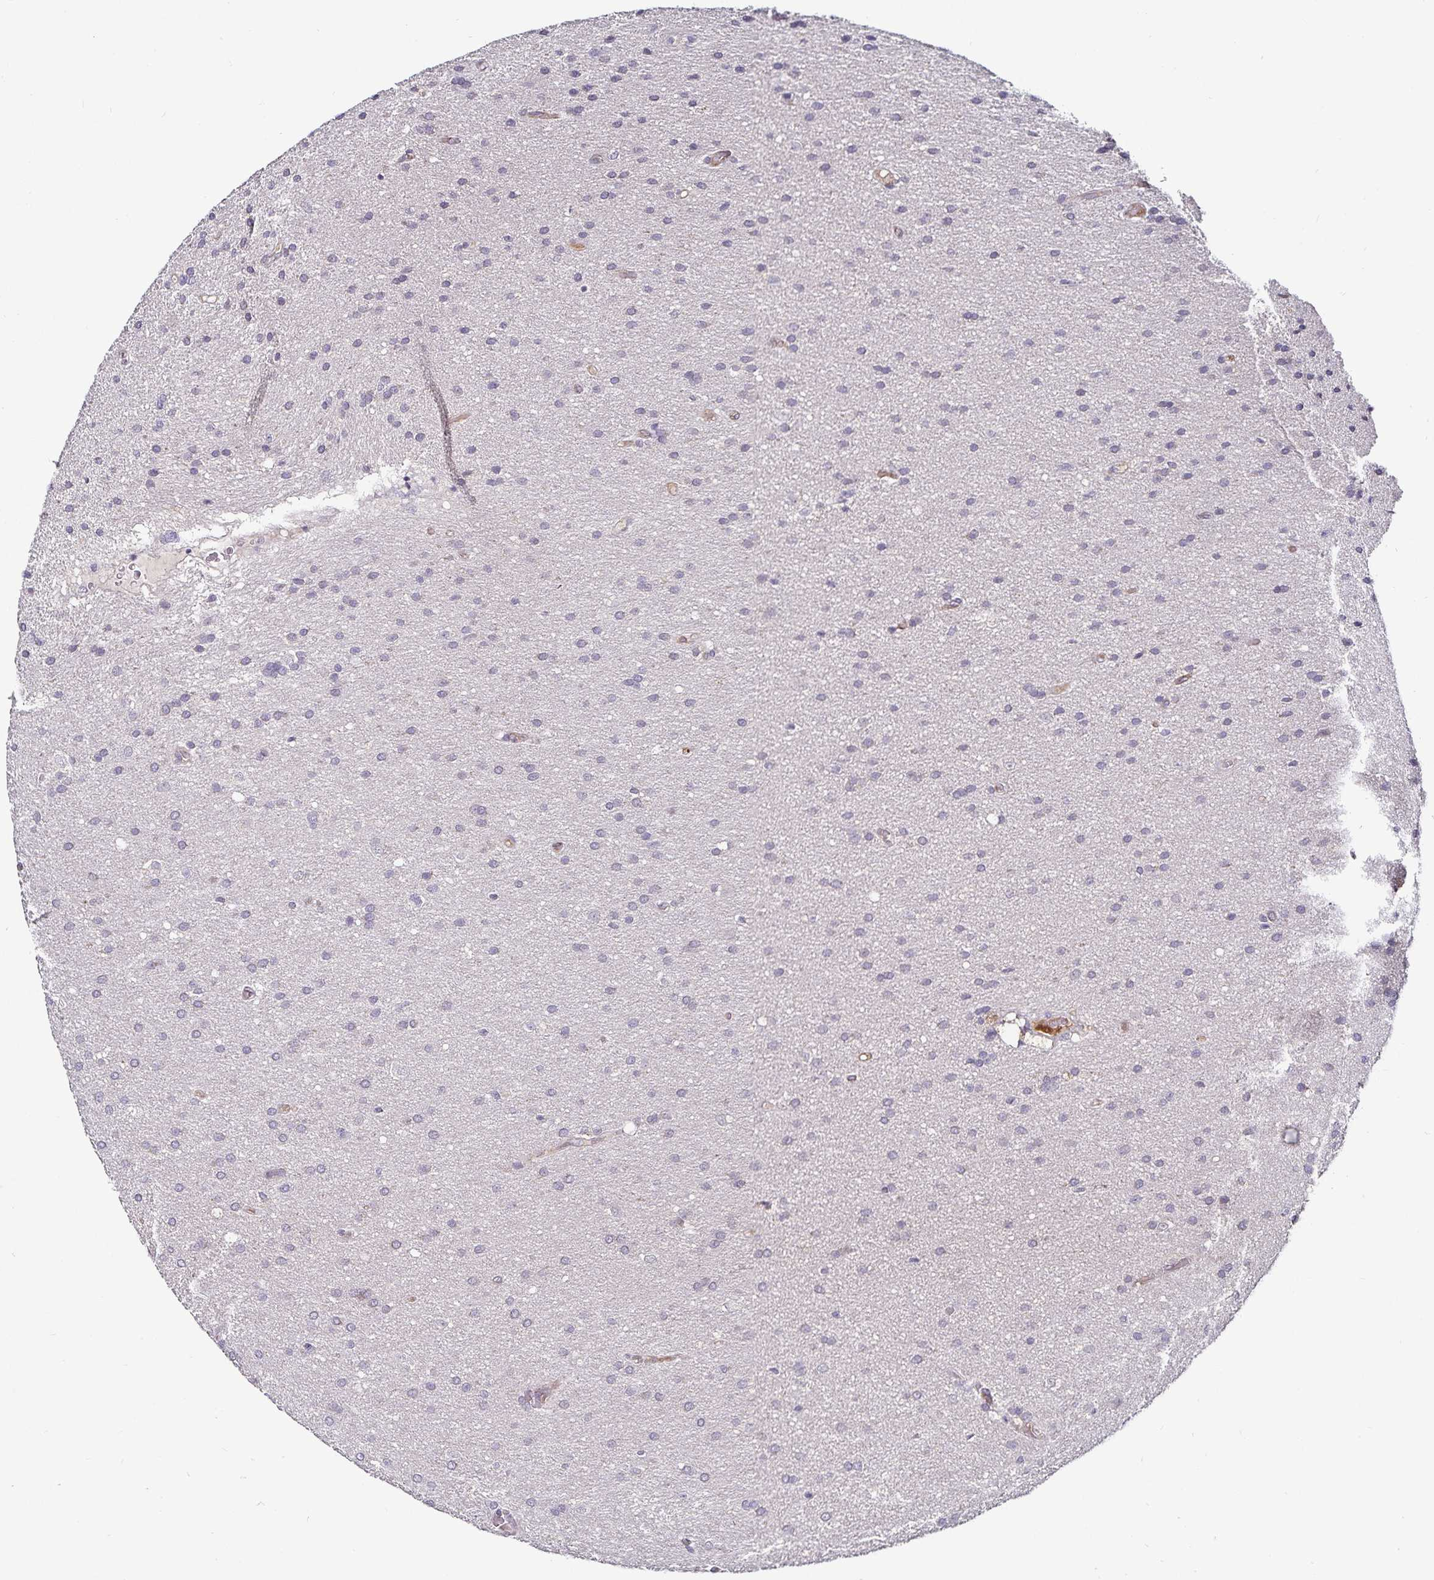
{"staining": {"intensity": "negative", "quantity": "none", "location": "none"}, "tissue": "glioma", "cell_type": "Tumor cells", "image_type": "cancer", "snomed": [{"axis": "morphology", "description": "Glioma, malignant, Low grade"}, {"axis": "topography", "description": "Brain"}], "caption": "The histopathology image reveals no staining of tumor cells in glioma.", "gene": "ACSL5", "patient": {"sex": "female", "age": 54}}